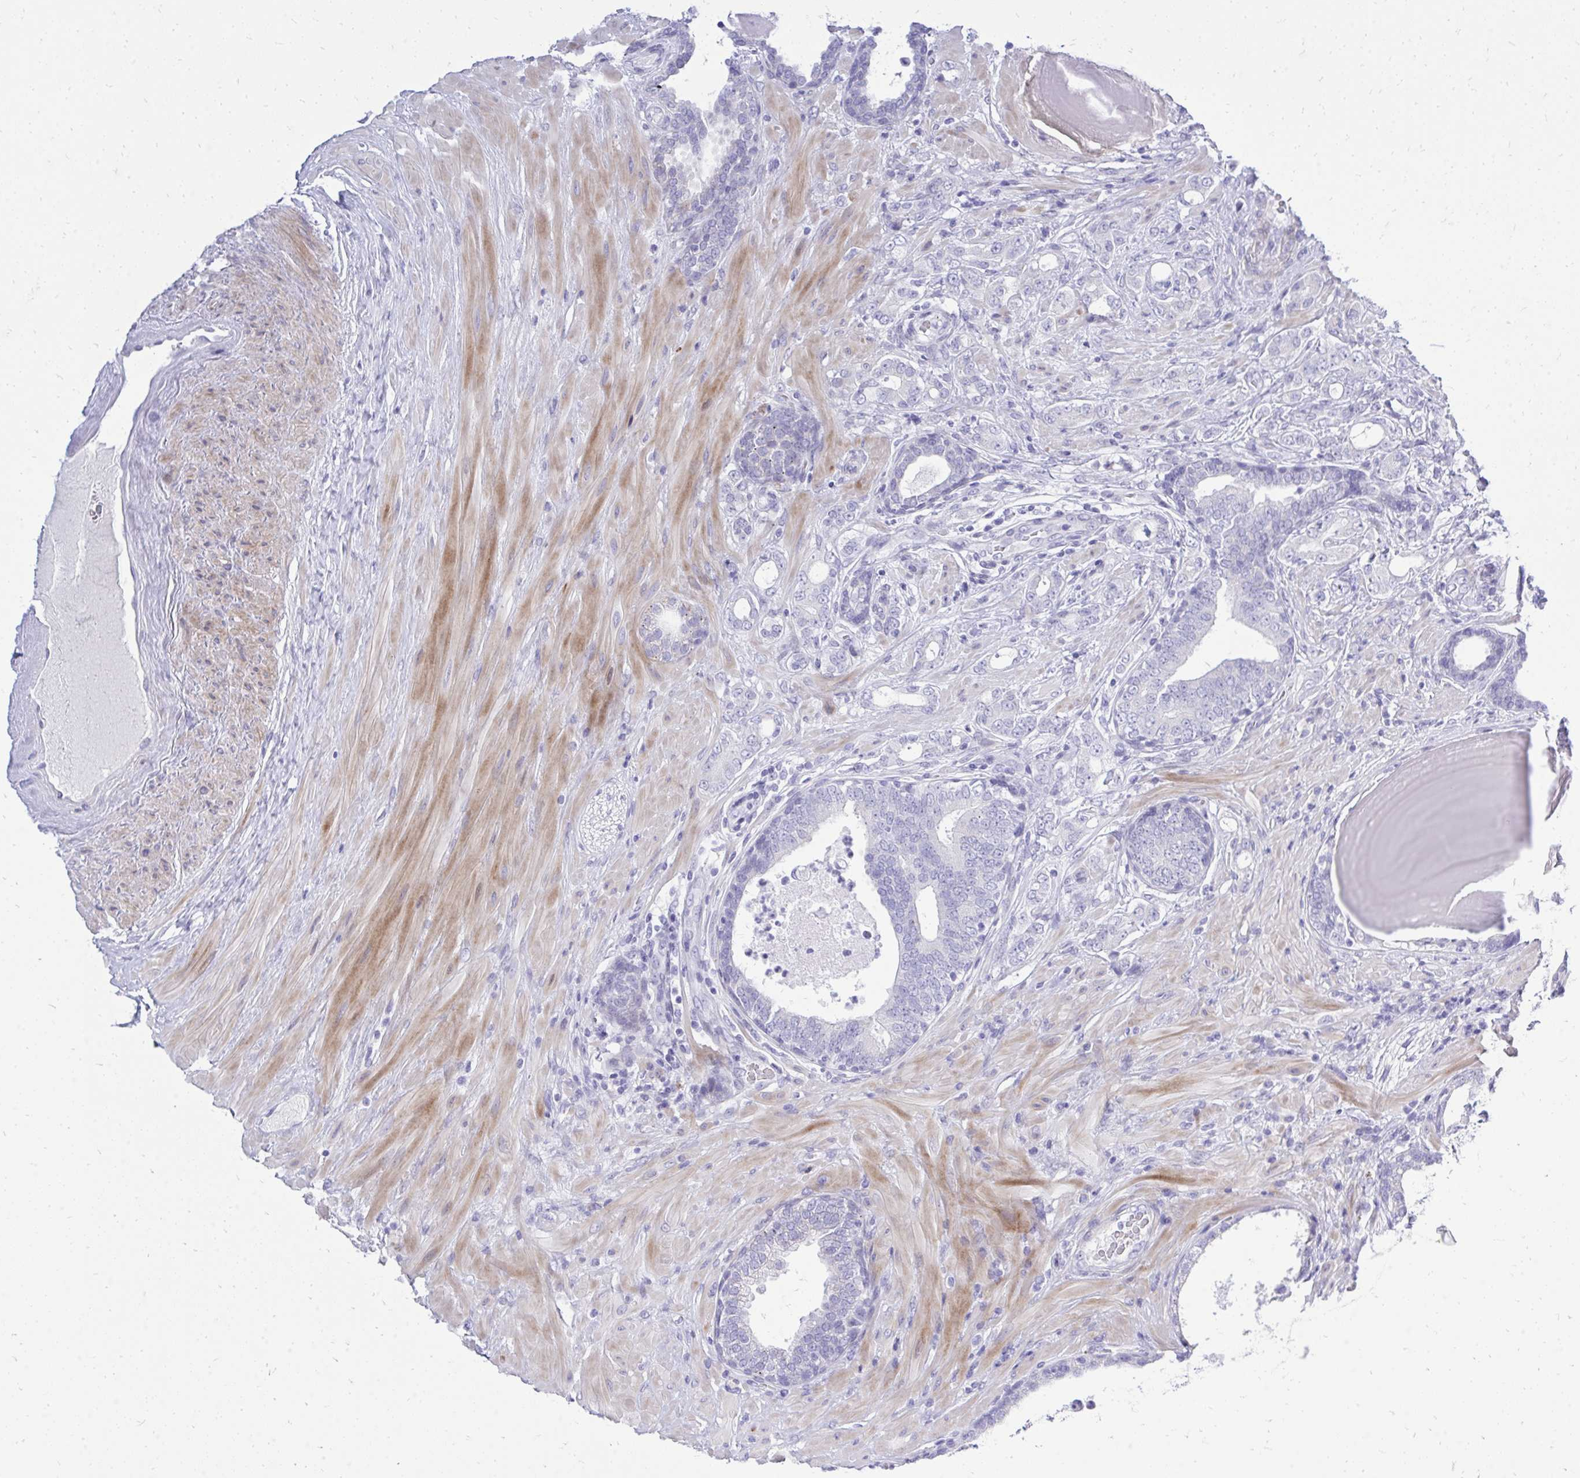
{"staining": {"intensity": "negative", "quantity": "none", "location": "none"}, "tissue": "prostate cancer", "cell_type": "Tumor cells", "image_type": "cancer", "snomed": [{"axis": "morphology", "description": "Adenocarcinoma, High grade"}, {"axis": "topography", "description": "Prostate"}], "caption": "This is a photomicrograph of immunohistochemistry staining of high-grade adenocarcinoma (prostate), which shows no expression in tumor cells.", "gene": "GABRA1", "patient": {"sex": "male", "age": 62}}